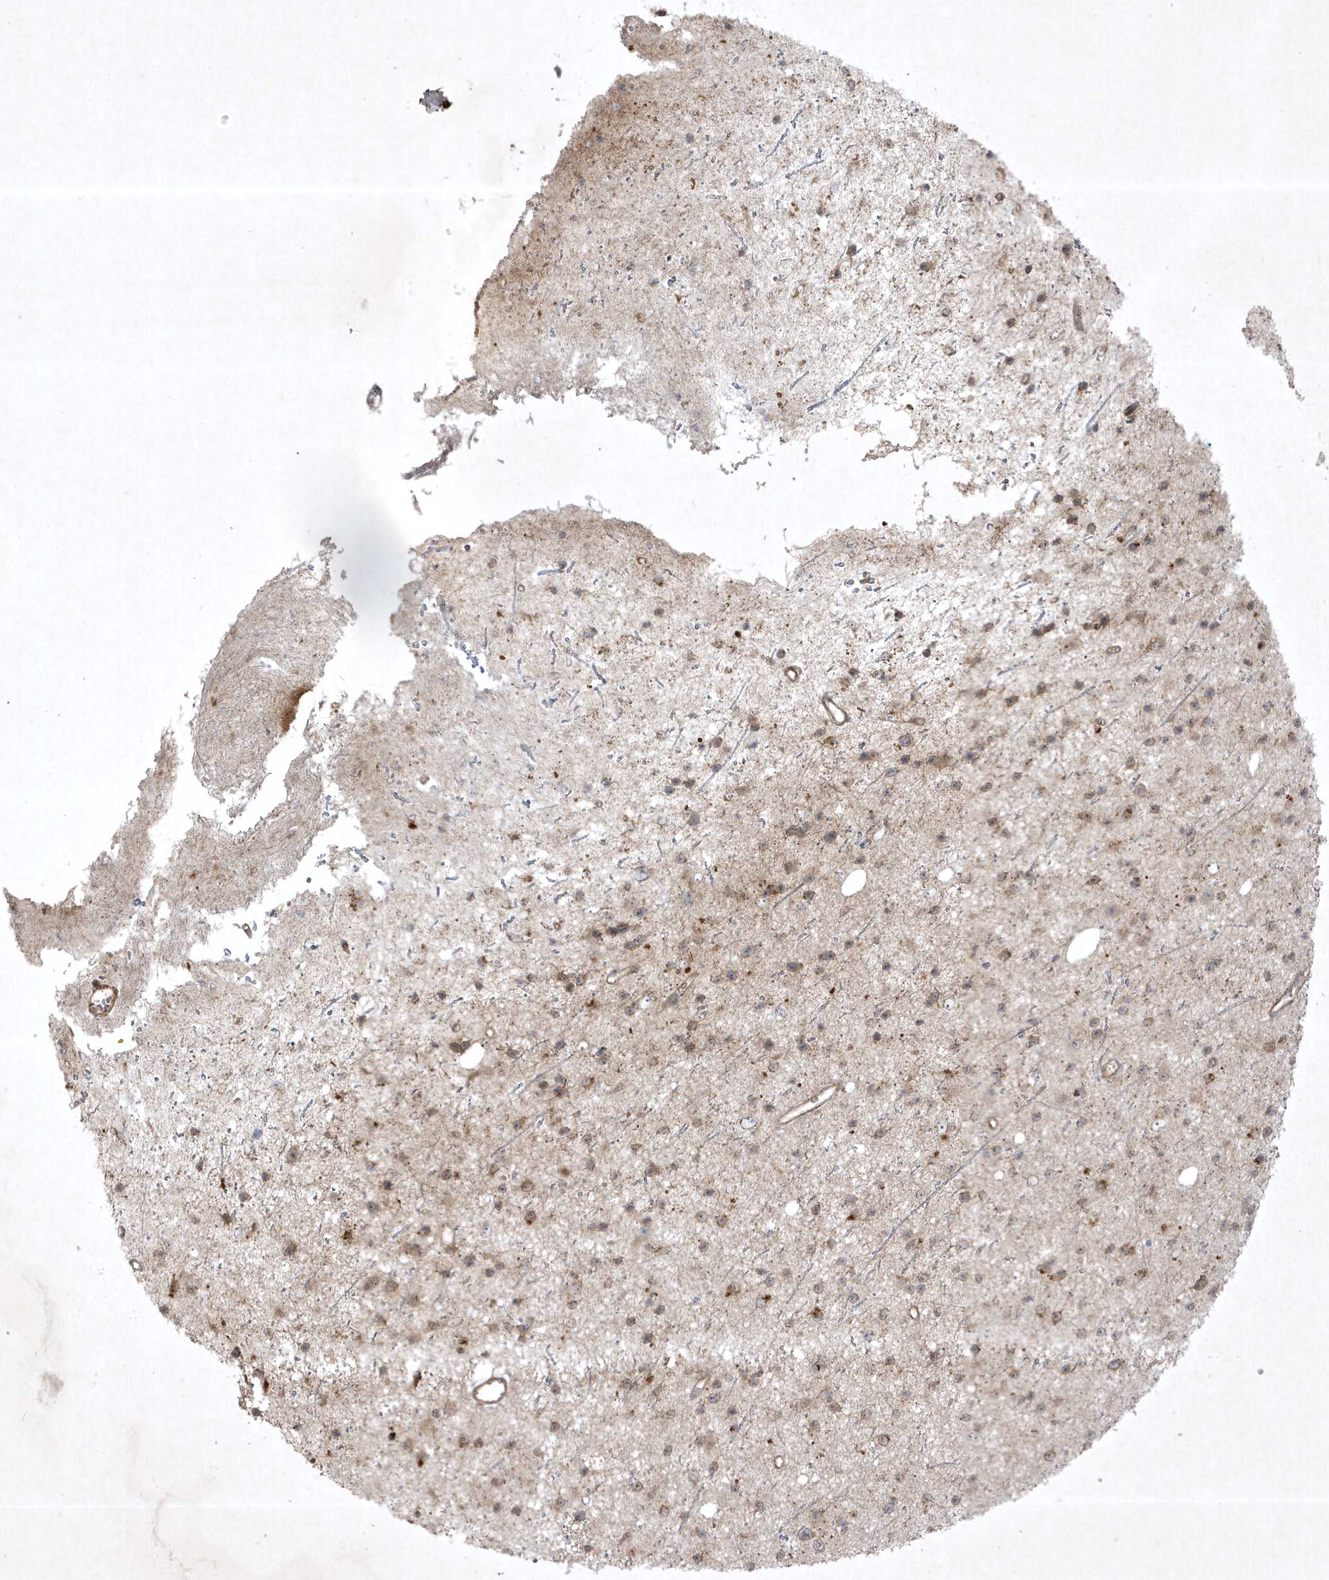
{"staining": {"intensity": "weak", "quantity": "<25%", "location": "cytoplasmic/membranous"}, "tissue": "glioma", "cell_type": "Tumor cells", "image_type": "cancer", "snomed": [{"axis": "morphology", "description": "Glioma, malignant, Low grade"}, {"axis": "topography", "description": "Cerebral cortex"}], "caption": "IHC of malignant glioma (low-grade) reveals no positivity in tumor cells.", "gene": "FAM83C", "patient": {"sex": "female", "age": 39}}